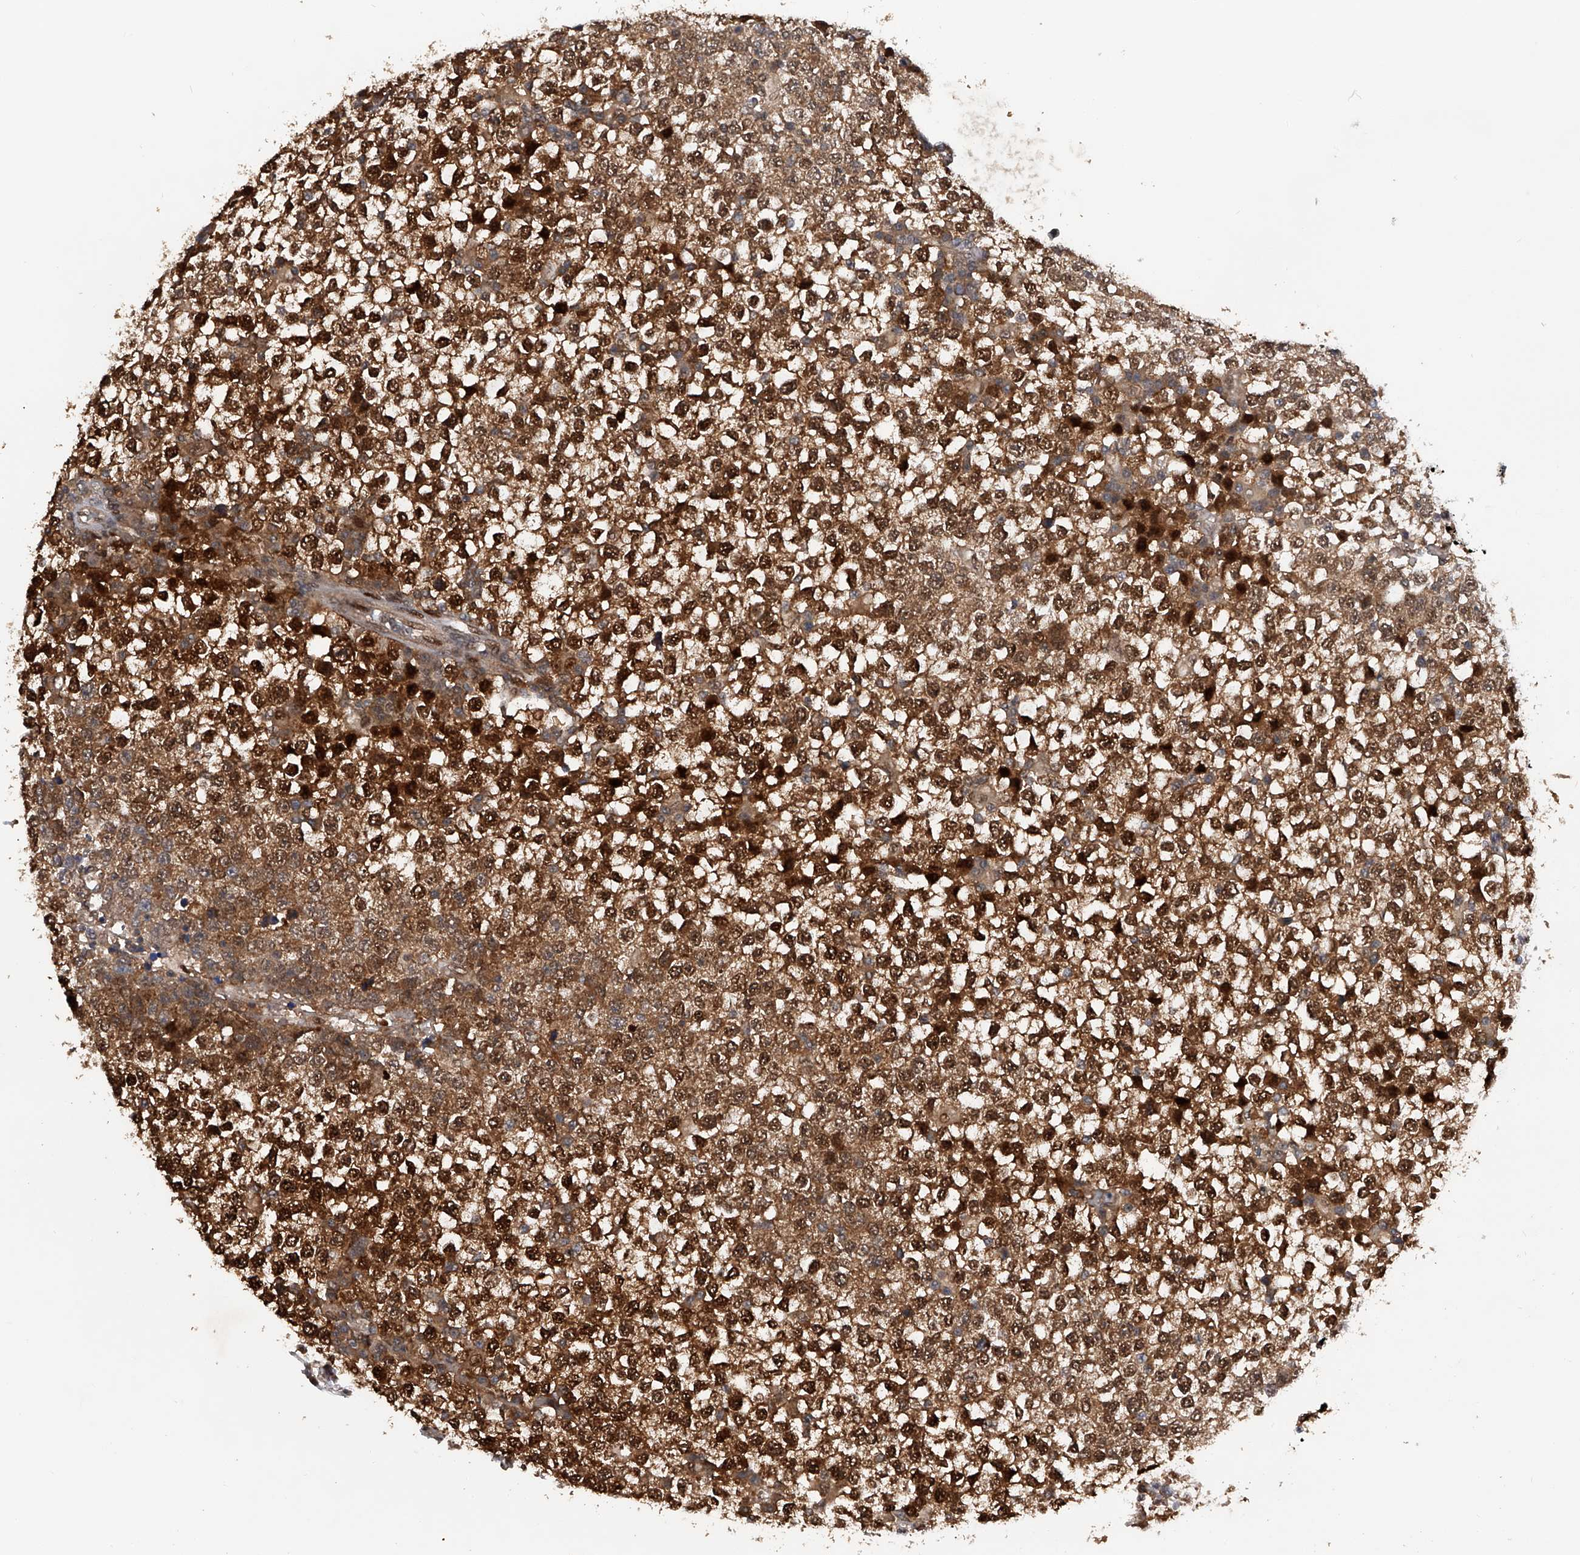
{"staining": {"intensity": "strong", "quantity": ">75%", "location": "cytoplasmic/membranous,nuclear"}, "tissue": "testis cancer", "cell_type": "Tumor cells", "image_type": "cancer", "snomed": [{"axis": "morphology", "description": "Seminoma, NOS"}, {"axis": "topography", "description": "Testis"}], "caption": "Protein expression analysis of testis cancer shows strong cytoplasmic/membranous and nuclear positivity in approximately >75% of tumor cells.", "gene": "RWDD2A", "patient": {"sex": "male", "age": 65}}